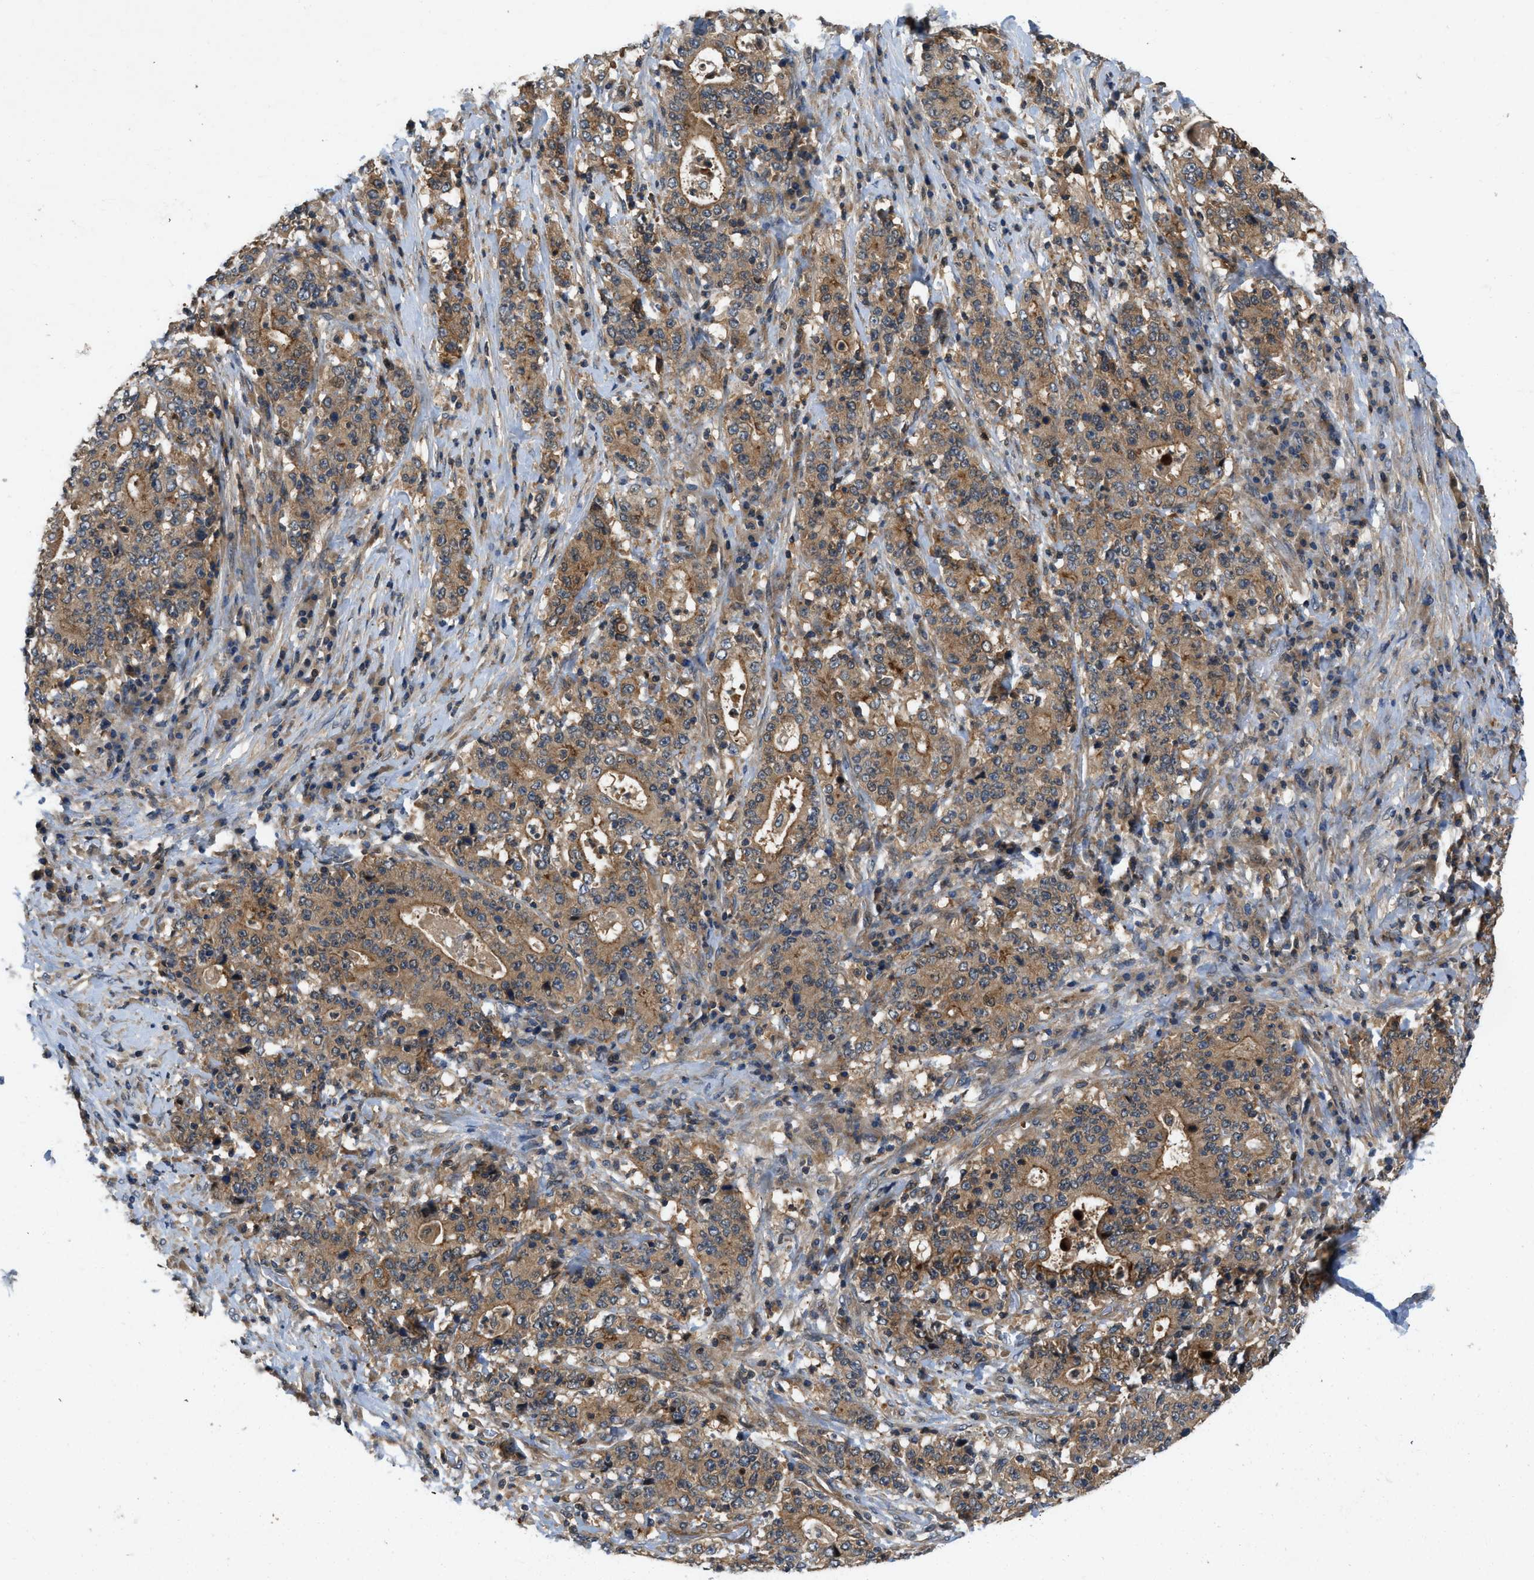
{"staining": {"intensity": "moderate", "quantity": ">75%", "location": "cytoplasmic/membranous"}, "tissue": "stomach cancer", "cell_type": "Tumor cells", "image_type": "cancer", "snomed": [{"axis": "morphology", "description": "Normal tissue, NOS"}, {"axis": "morphology", "description": "Adenocarcinoma, NOS"}, {"axis": "topography", "description": "Stomach, upper"}, {"axis": "topography", "description": "Stomach"}], "caption": "Immunohistochemistry (IHC) staining of stomach adenocarcinoma, which exhibits medium levels of moderate cytoplasmic/membranous expression in approximately >75% of tumor cells indicating moderate cytoplasmic/membranous protein expression. The staining was performed using DAB (brown) for protein detection and nuclei were counterstained in hematoxylin (blue).", "gene": "GPR31", "patient": {"sex": "male", "age": 59}}